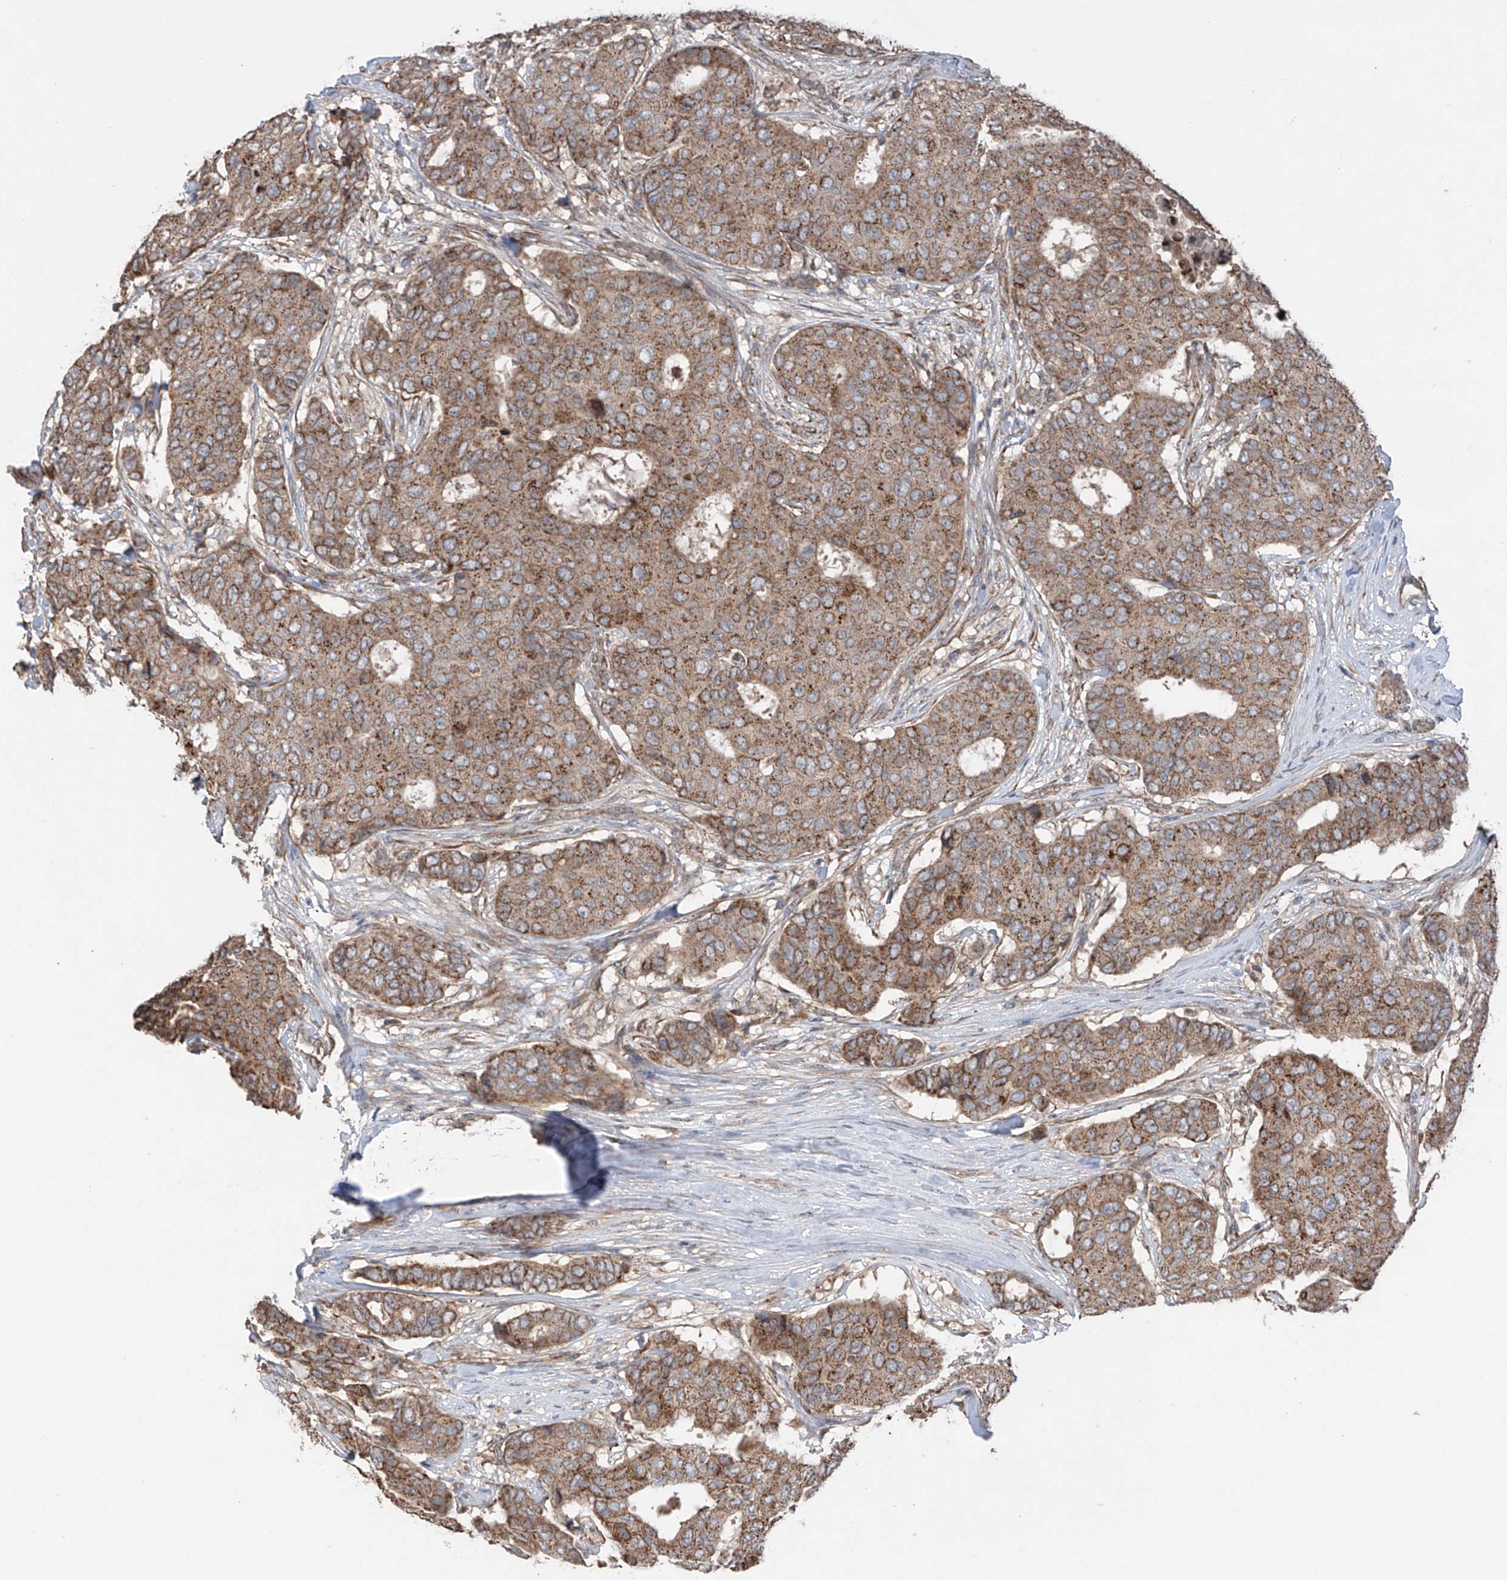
{"staining": {"intensity": "weak", "quantity": ">75%", "location": "cytoplasmic/membranous"}, "tissue": "breast cancer", "cell_type": "Tumor cells", "image_type": "cancer", "snomed": [{"axis": "morphology", "description": "Duct carcinoma"}, {"axis": "topography", "description": "Breast"}], "caption": "Breast cancer (invasive ductal carcinoma) stained with immunohistochemistry (IHC) displays weak cytoplasmic/membranous positivity in about >75% of tumor cells.", "gene": "SAMD3", "patient": {"sex": "female", "age": 75}}